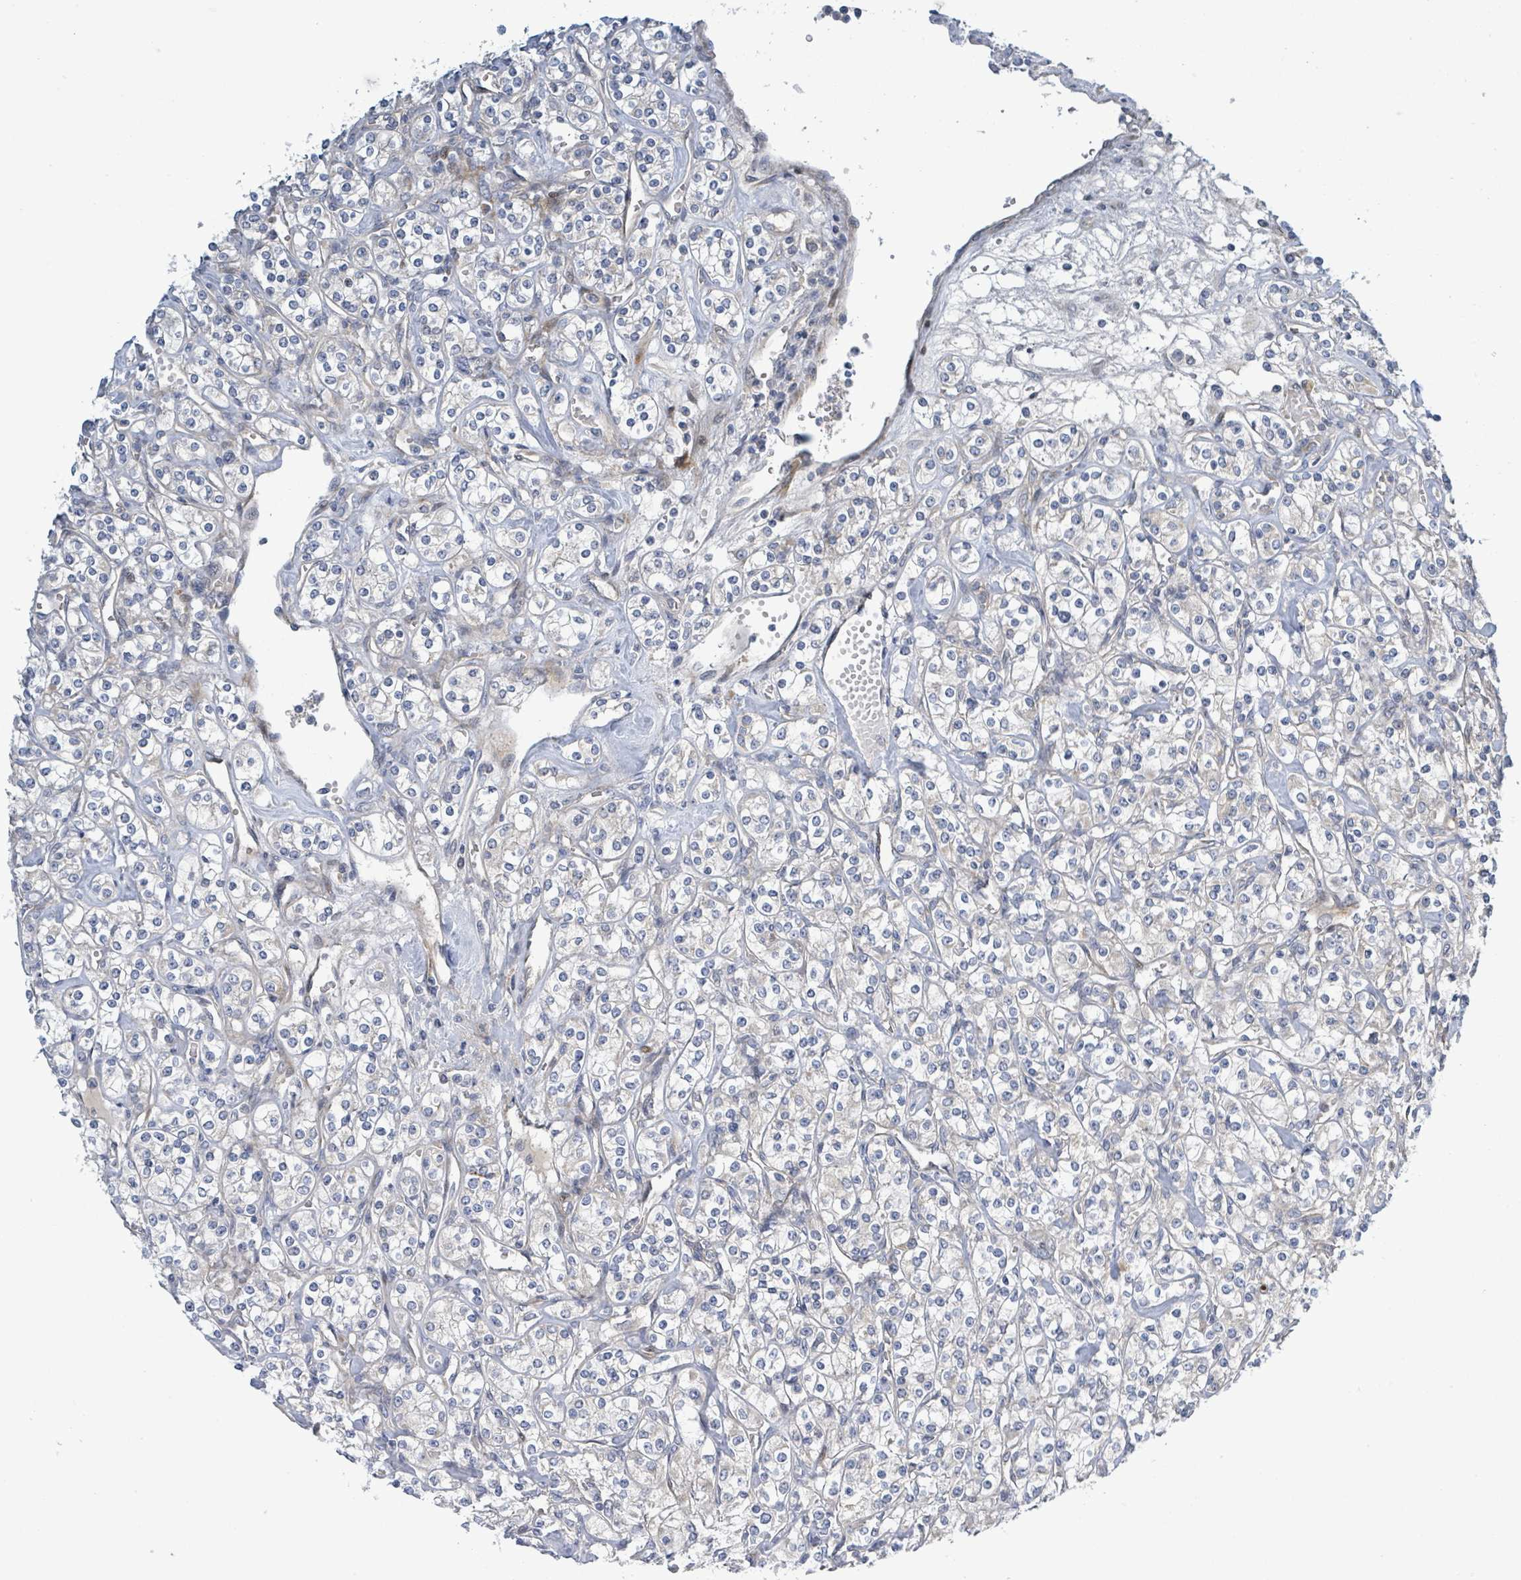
{"staining": {"intensity": "negative", "quantity": "none", "location": "none"}, "tissue": "renal cancer", "cell_type": "Tumor cells", "image_type": "cancer", "snomed": [{"axis": "morphology", "description": "Adenocarcinoma, NOS"}, {"axis": "topography", "description": "Kidney"}], "caption": "There is no significant expression in tumor cells of renal adenocarcinoma.", "gene": "CFAP210", "patient": {"sex": "male", "age": 77}}